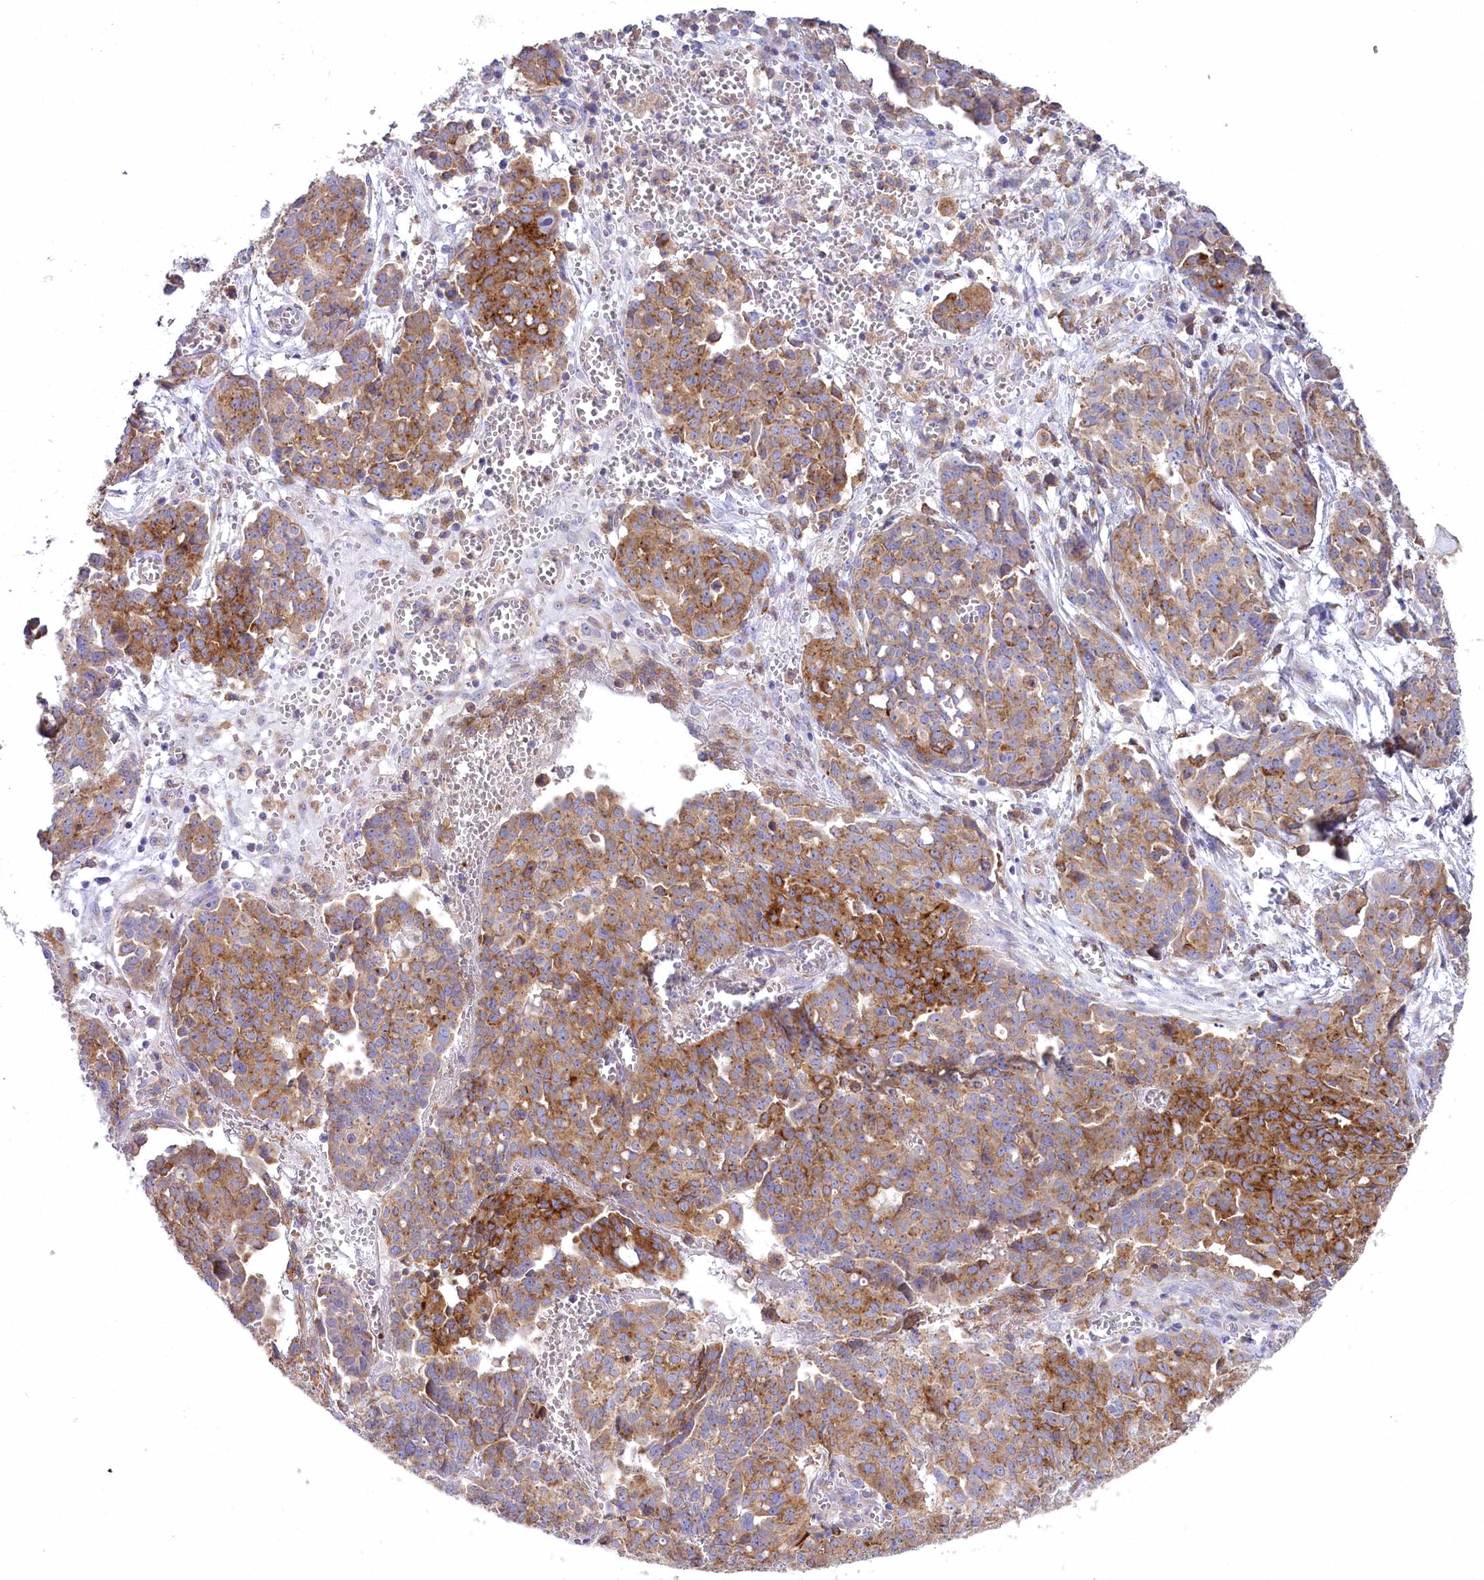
{"staining": {"intensity": "moderate", "quantity": ">75%", "location": "cytoplasmic/membranous"}, "tissue": "ovarian cancer", "cell_type": "Tumor cells", "image_type": "cancer", "snomed": [{"axis": "morphology", "description": "Cystadenocarcinoma, serous, NOS"}, {"axis": "topography", "description": "Soft tissue"}, {"axis": "topography", "description": "Ovary"}], "caption": "Tumor cells exhibit medium levels of moderate cytoplasmic/membranous expression in about >75% of cells in ovarian serous cystadenocarcinoma.", "gene": "STX6", "patient": {"sex": "female", "age": 57}}